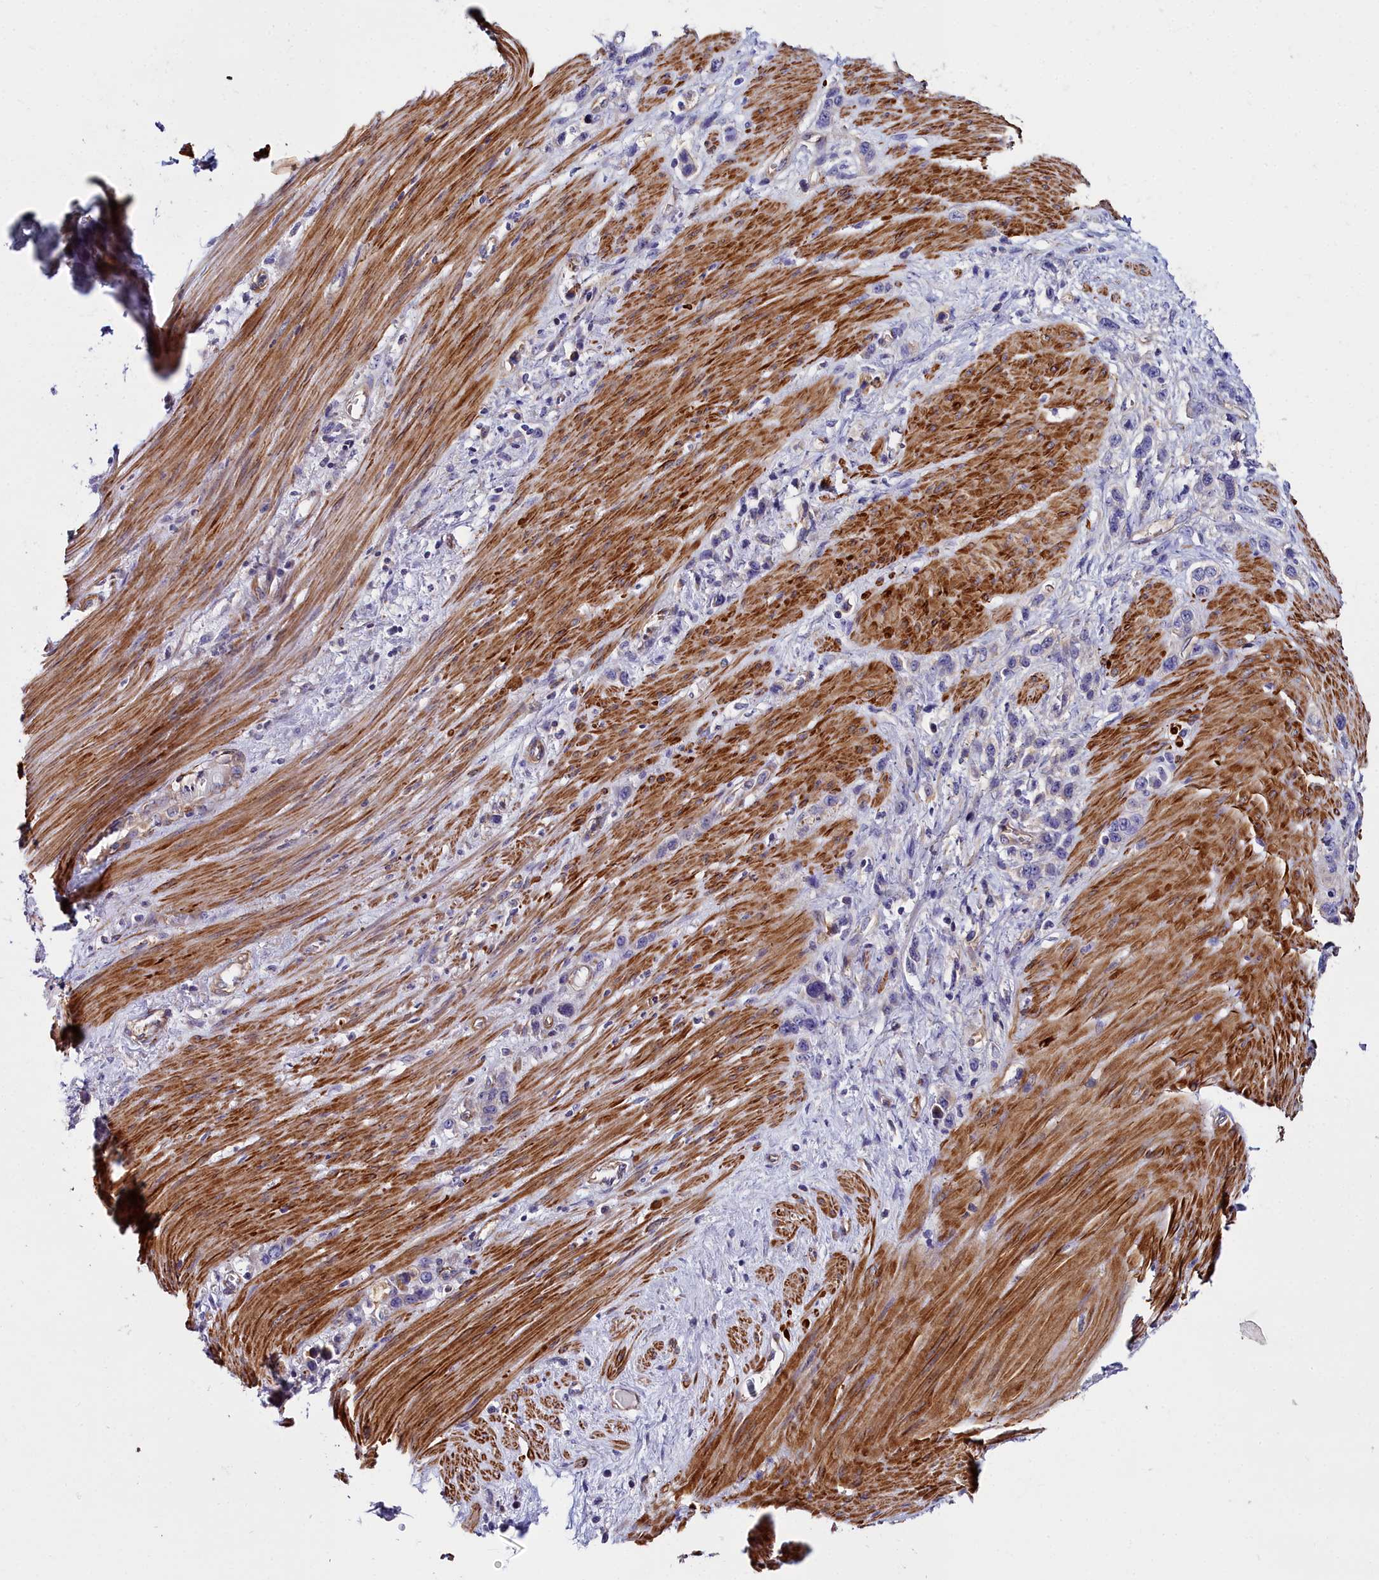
{"staining": {"intensity": "negative", "quantity": "none", "location": "none"}, "tissue": "stomach cancer", "cell_type": "Tumor cells", "image_type": "cancer", "snomed": [{"axis": "morphology", "description": "Adenocarcinoma, NOS"}, {"axis": "morphology", "description": "Adenocarcinoma, High grade"}, {"axis": "topography", "description": "Stomach, upper"}, {"axis": "topography", "description": "Stomach, lower"}], "caption": "High power microscopy histopathology image of an IHC photomicrograph of stomach adenocarcinoma, revealing no significant expression in tumor cells.", "gene": "FADS3", "patient": {"sex": "female", "age": 65}}